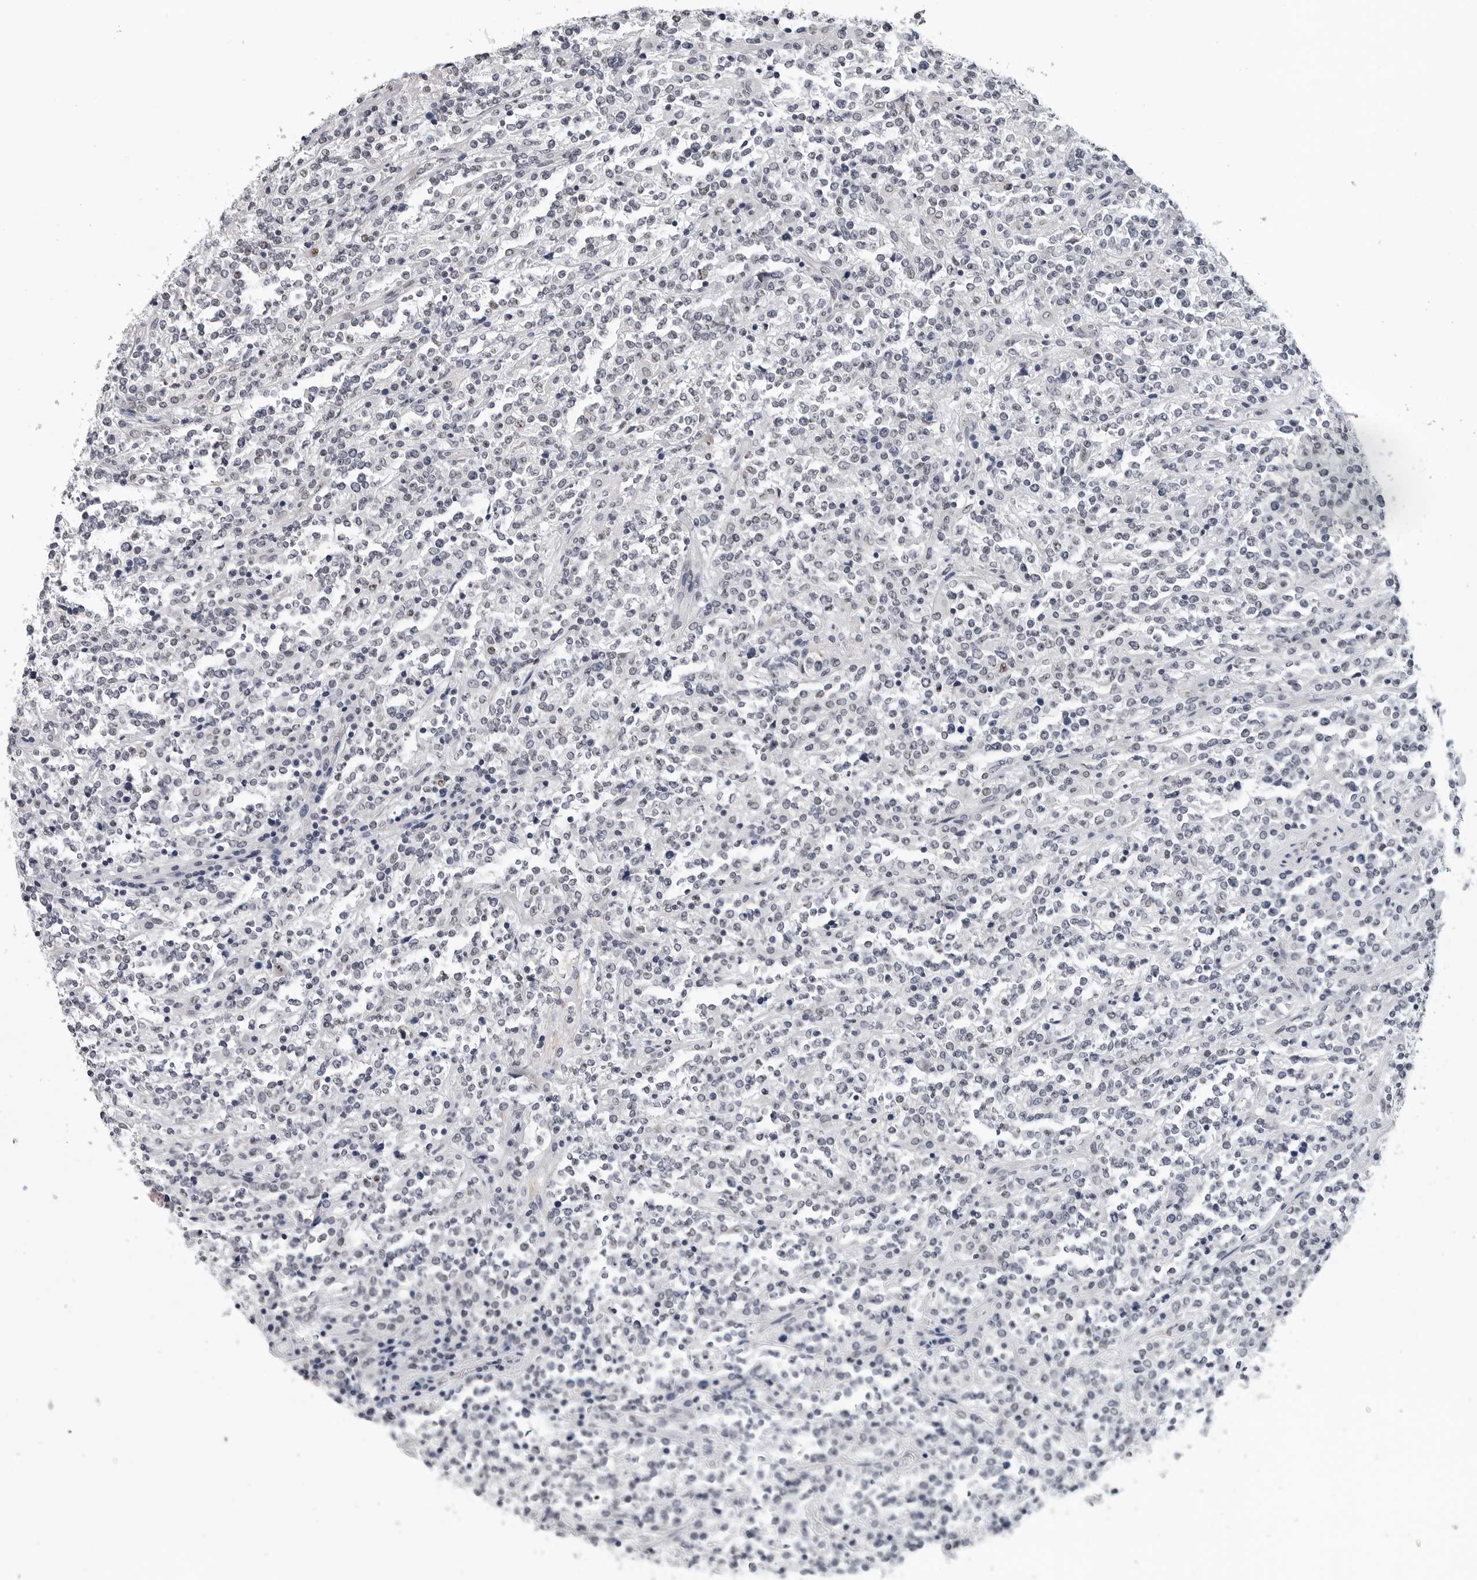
{"staining": {"intensity": "negative", "quantity": "none", "location": "none"}, "tissue": "lymphoma", "cell_type": "Tumor cells", "image_type": "cancer", "snomed": [{"axis": "morphology", "description": "Malignant lymphoma, non-Hodgkin's type, High grade"}, {"axis": "topography", "description": "Soft tissue"}], "caption": "The IHC histopathology image has no significant expression in tumor cells of lymphoma tissue.", "gene": "GNL2", "patient": {"sex": "male", "age": 18}}